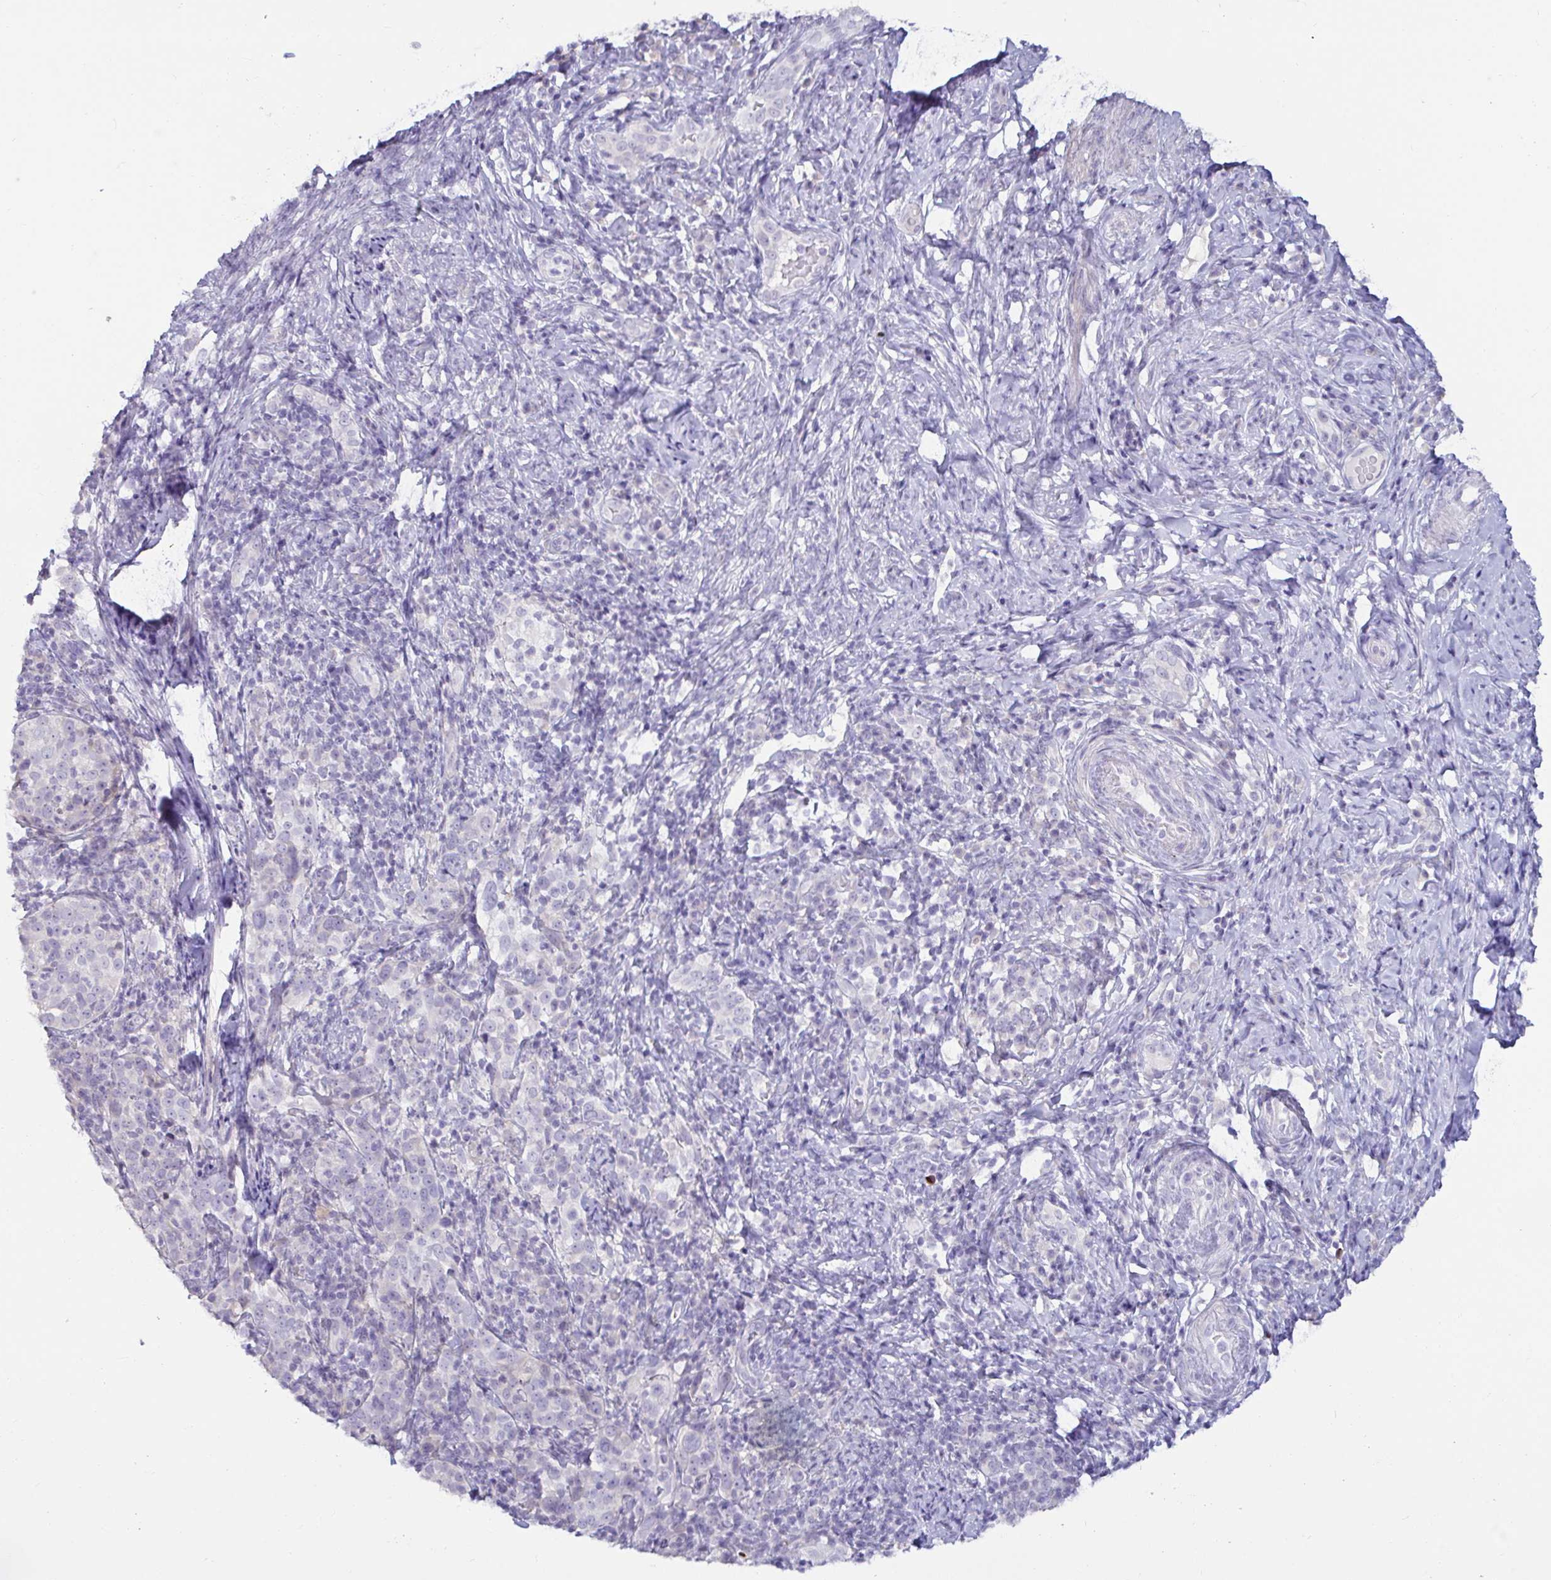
{"staining": {"intensity": "negative", "quantity": "none", "location": "none"}, "tissue": "cervical cancer", "cell_type": "Tumor cells", "image_type": "cancer", "snomed": [{"axis": "morphology", "description": "Squamous cell carcinoma, NOS"}, {"axis": "topography", "description": "Cervix"}], "caption": "The immunohistochemistry histopathology image has no significant expression in tumor cells of cervical cancer tissue.", "gene": "GSTM1", "patient": {"sex": "female", "age": 75}}